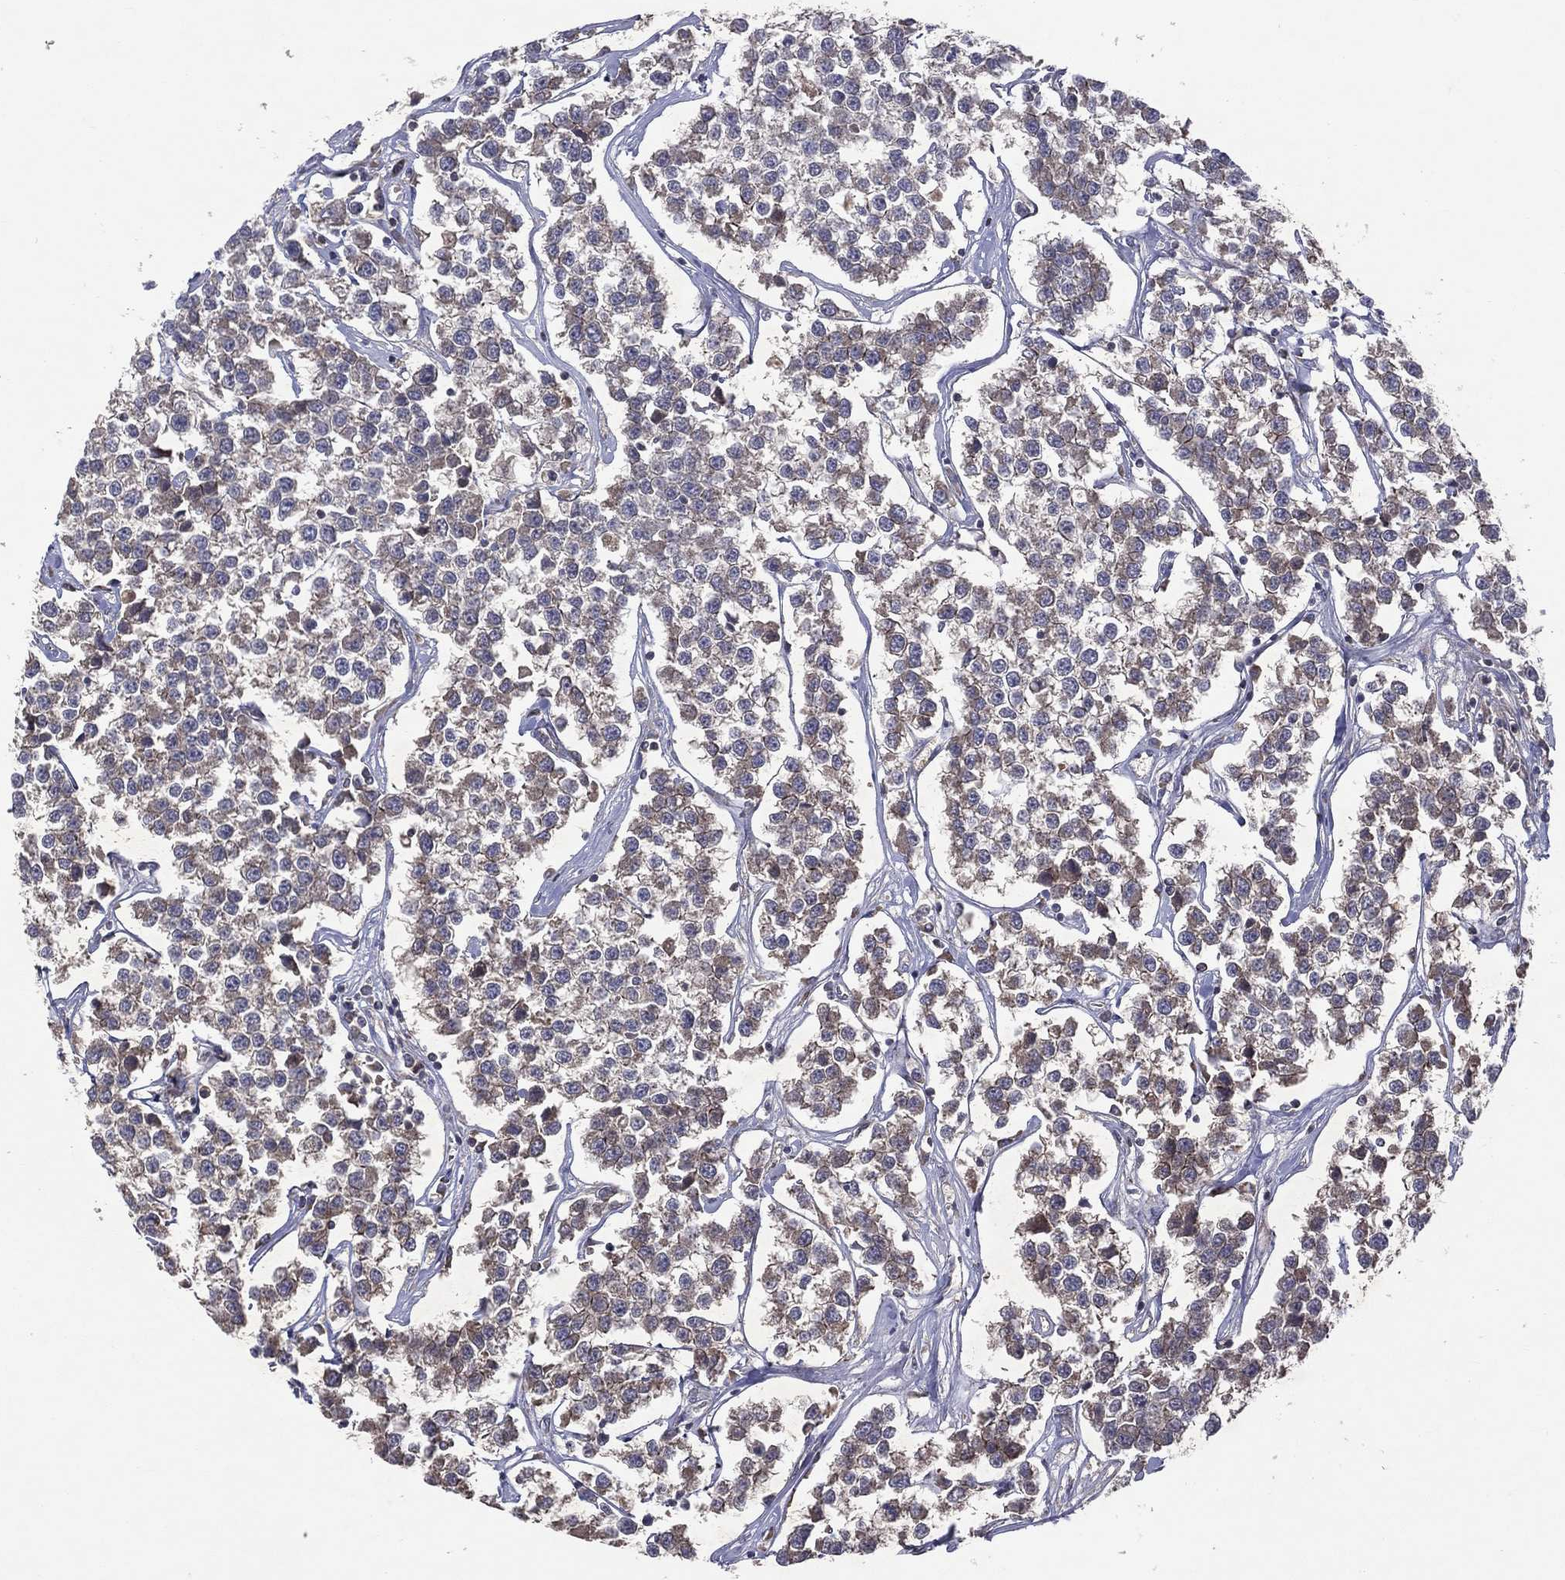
{"staining": {"intensity": "weak", "quantity": "<25%", "location": "cytoplasmic/membranous"}, "tissue": "testis cancer", "cell_type": "Tumor cells", "image_type": "cancer", "snomed": [{"axis": "morphology", "description": "Seminoma, NOS"}, {"axis": "topography", "description": "Testis"}], "caption": "Testis seminoma was stained to show a protein in brown. There is no significant staining in tumor cells.", "gene": "STARD3", "patient": {"sex": "male", "age": 59}}